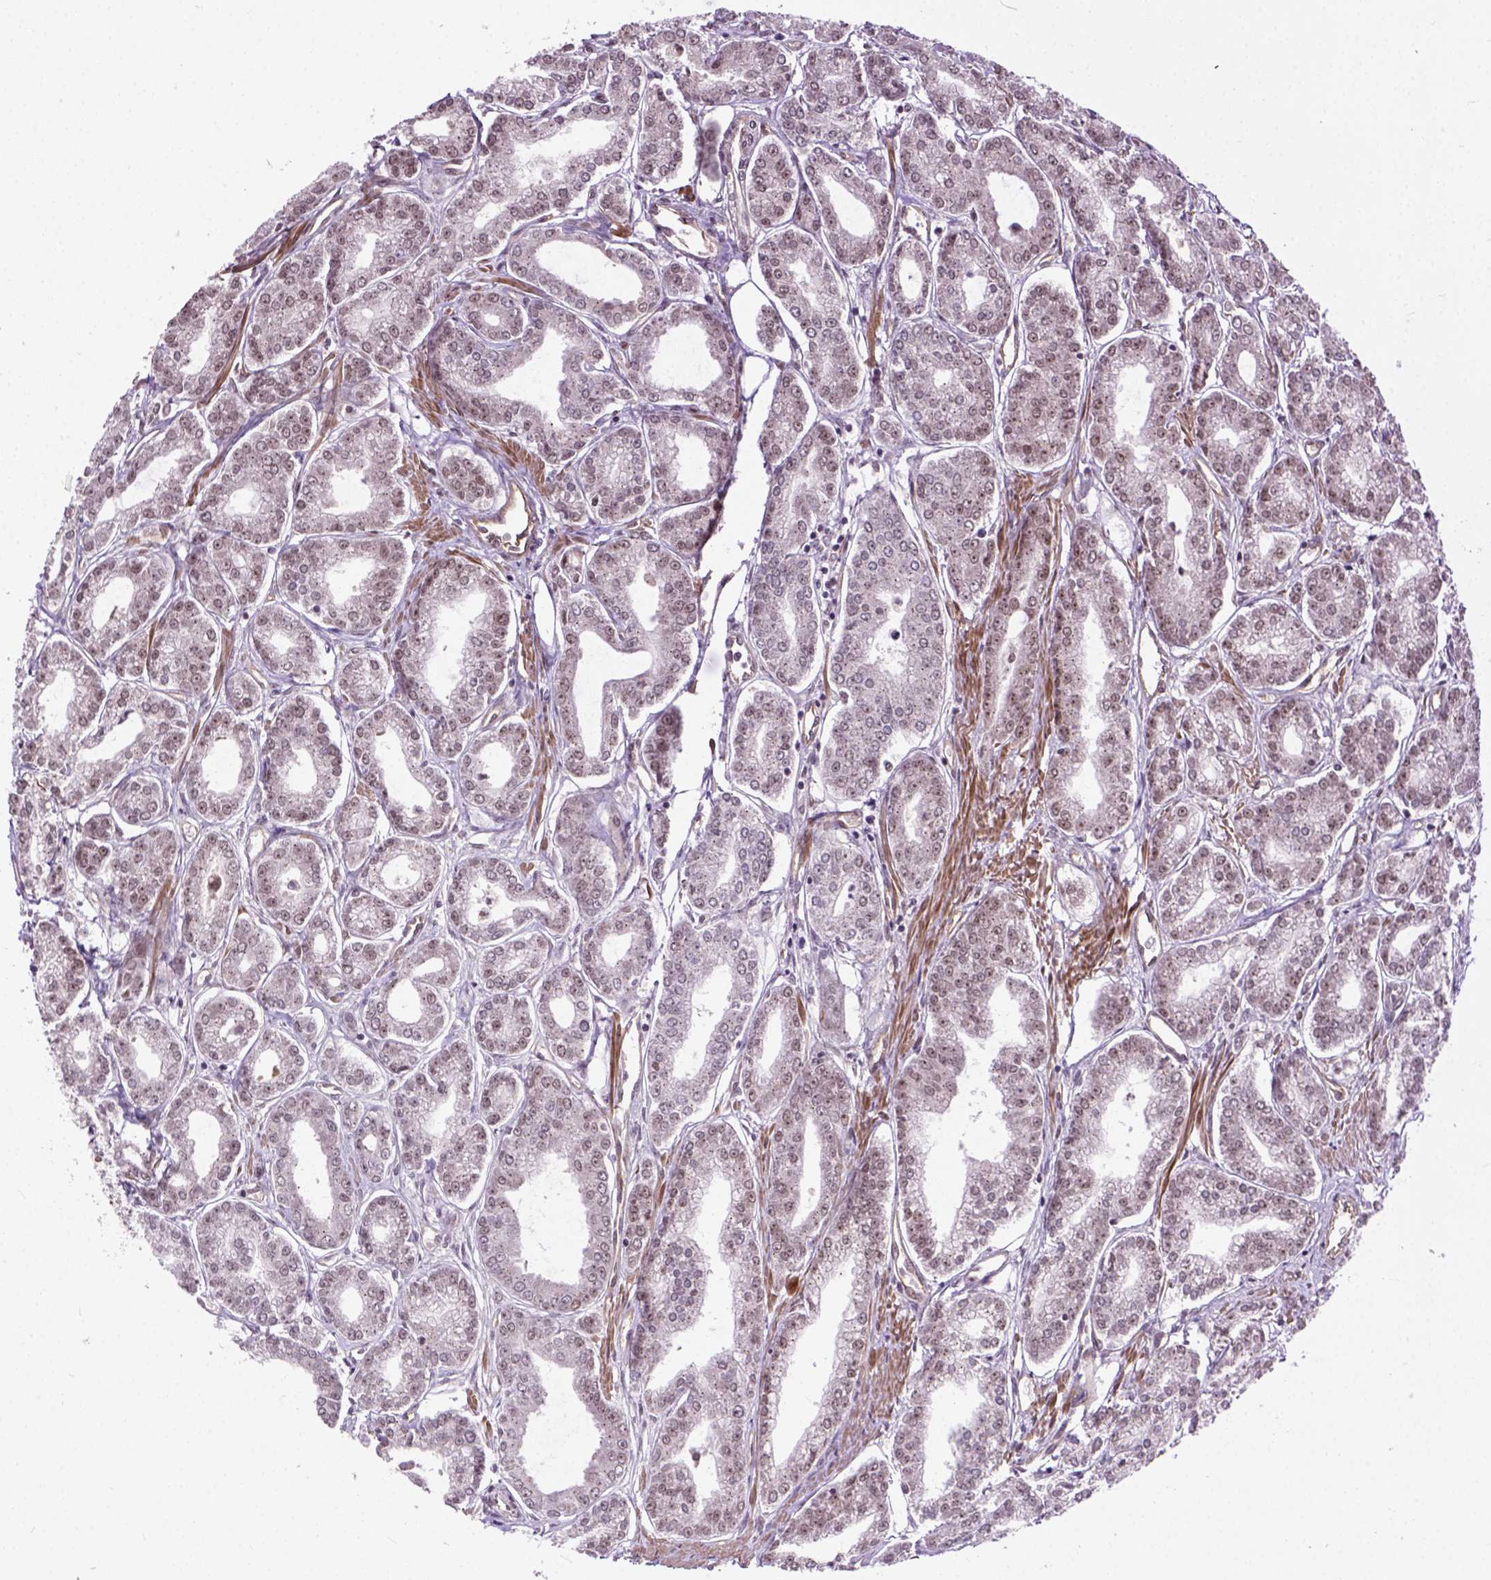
{"staining": {"intensity": "weak", "quantity": ">75%", "location": "nuclear"}, "tissue": "prostate cancer", "cell_type": "Tumor cells", "image_type": "cancer", "snomed": [{"axis": "morphology", "description": "Adenocarcinoma, NOS"}, {"axis": "topography", "description": "Prostate"}], "caption": "IHC (DAB (3,3'-diaminobenzidine)) staining of human prostate cancer exhibits weak nuclear protein expression in about >75% of tumor cells.", "gene": "ZNF630", "patient": {"sex": "male", "age": 71}}